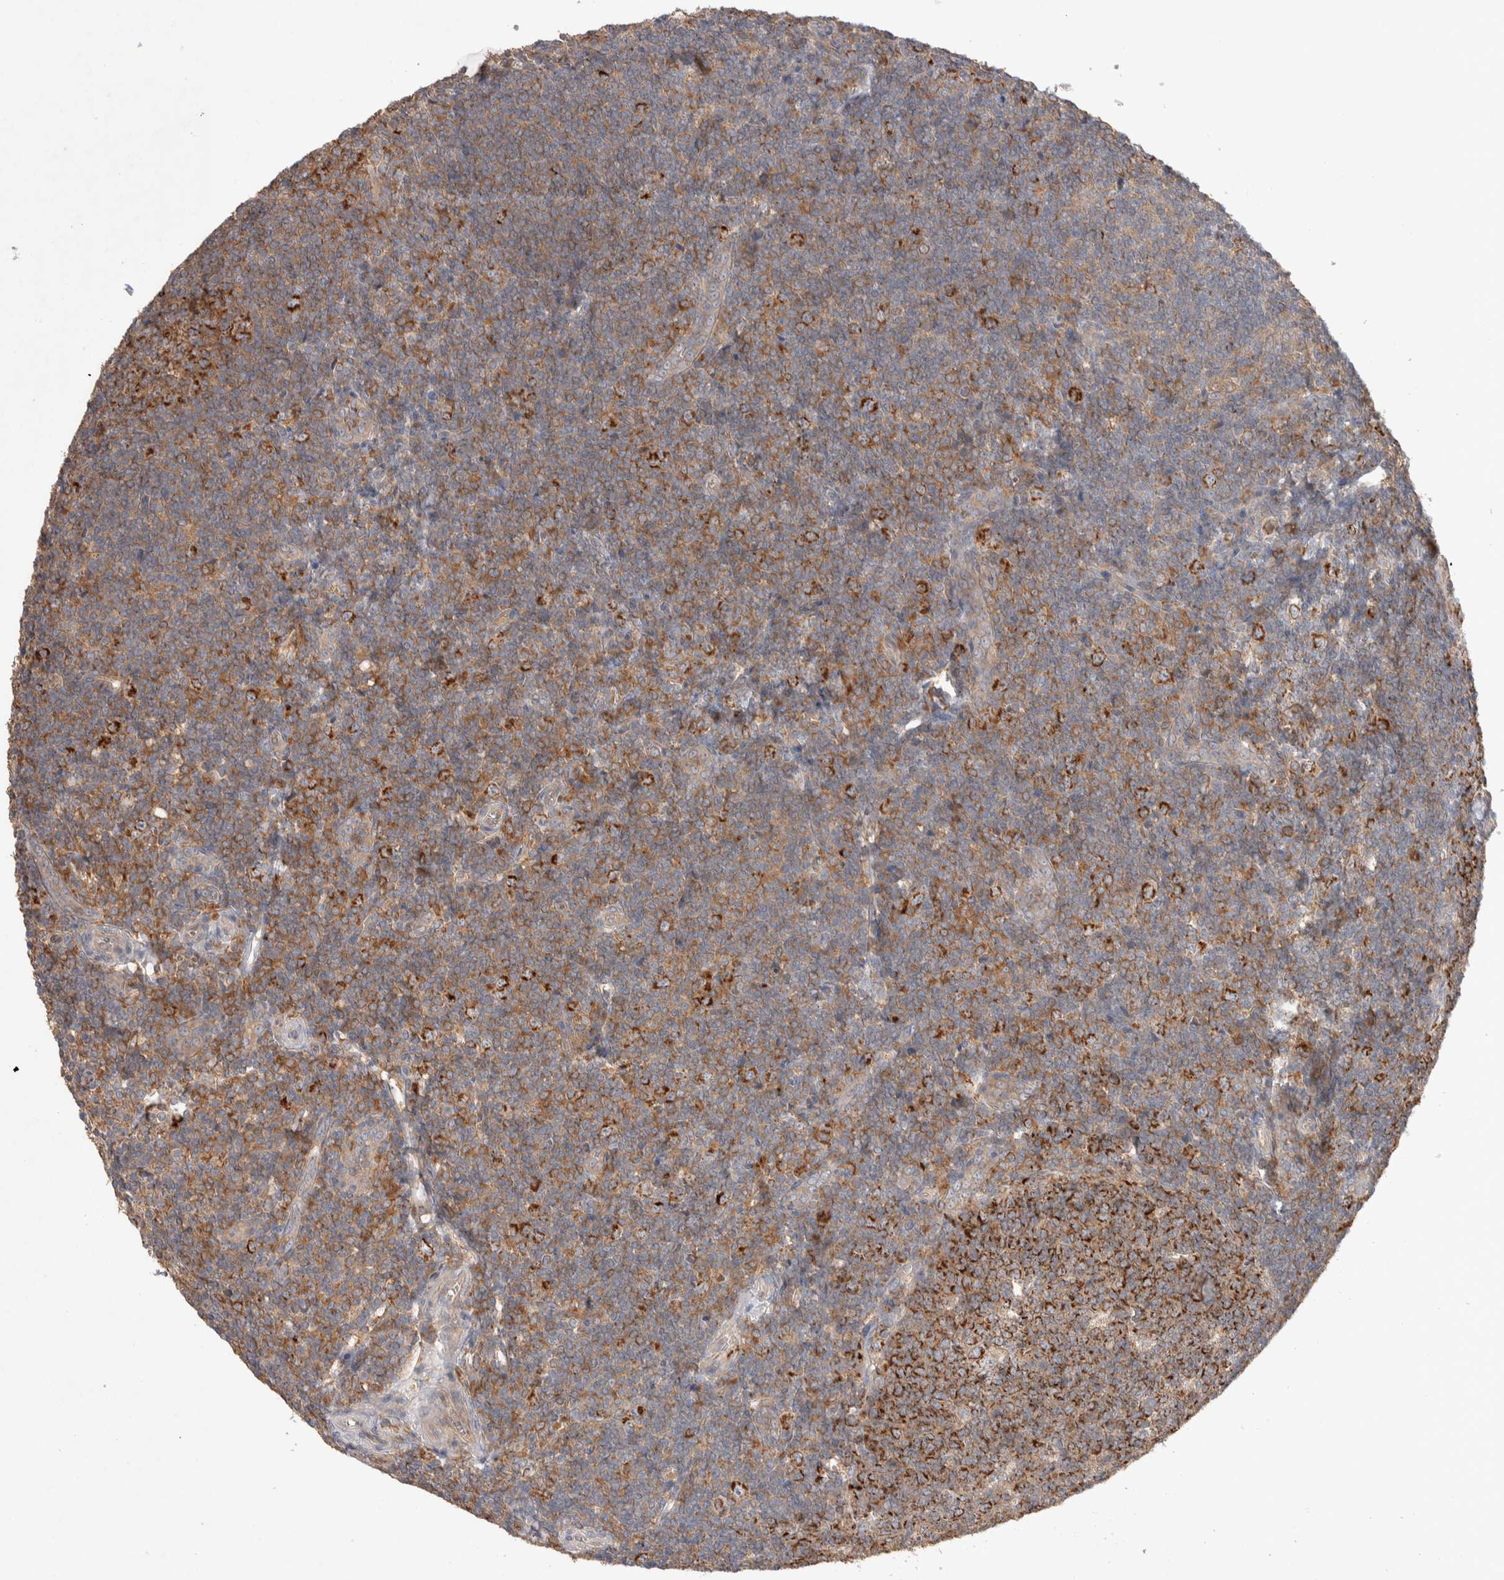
{"staining": {"intensity": "strong", "quantity": ">75%", "location": "cytoplasmic/membranous"}, "tissue": "tonsil", "cell_type": "Germinal center cells", "image_type": "normal", "snomed": [{"axis": "morphology", "description": "Normal tissue, NOS"}, {"axis": "topography", "description": "Tonsil"}], "caption": "Protein expression analysis of benign tonsil exhibits strong cytoplasmic/membranous staining in approximately >75% of germinal center cells. The protein is stained brown, and the nuclei are stained in blue (DAB (3,3'-diaminobenzidine) IHC with brightfield microscopy, high magnification).", "gene": "DEPTOR", "patient": {"sex": "male", "age": 37}}